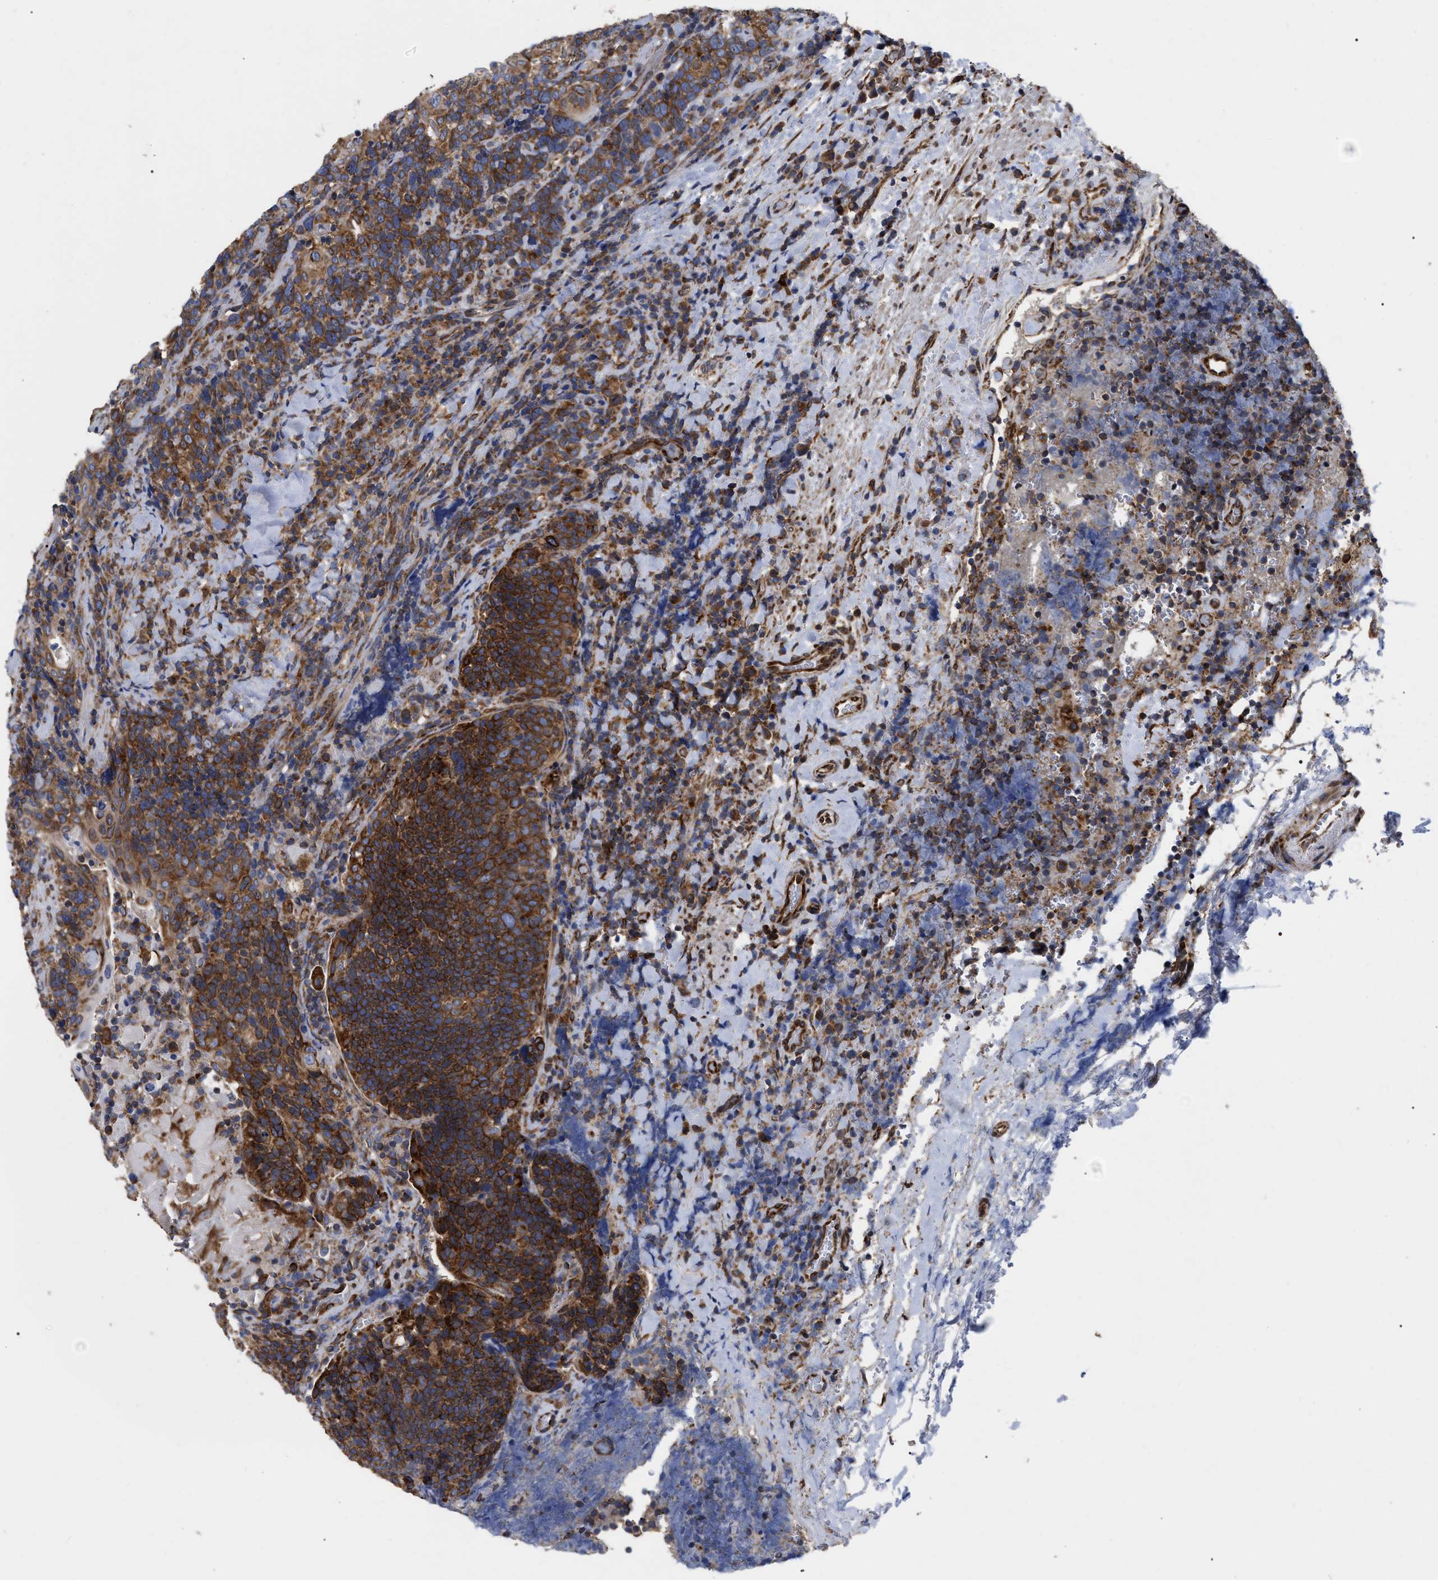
{"staining": {"intensity": "strong", "quantity": ">75%", "location": "cytoplasmic/membranous"}, "tissue": "head and neck cancer", "cell_type": "Tumor cells", "image_type": "cancer", "snomed": [{"axis": "morphology", "description": "Squamous cell carcinoma, NOS"}, {"axis": "morphology", "description": "Squamous cell carcinoma, metastatic, NOS"}, {"axis": "topography", "description": "Lymph node"}, {"axis": "topography", "description": "Head-Neck"}], "caption": "About >75% of tumor cells in metastatic squamous cell carcinoma (head and neck) display strong cytoplasmic/membranous protein positivity as visualized by brown immunohistochemical staining.", "gene": "FAM120A", "patient": {"sex": "male", "age": 62}}